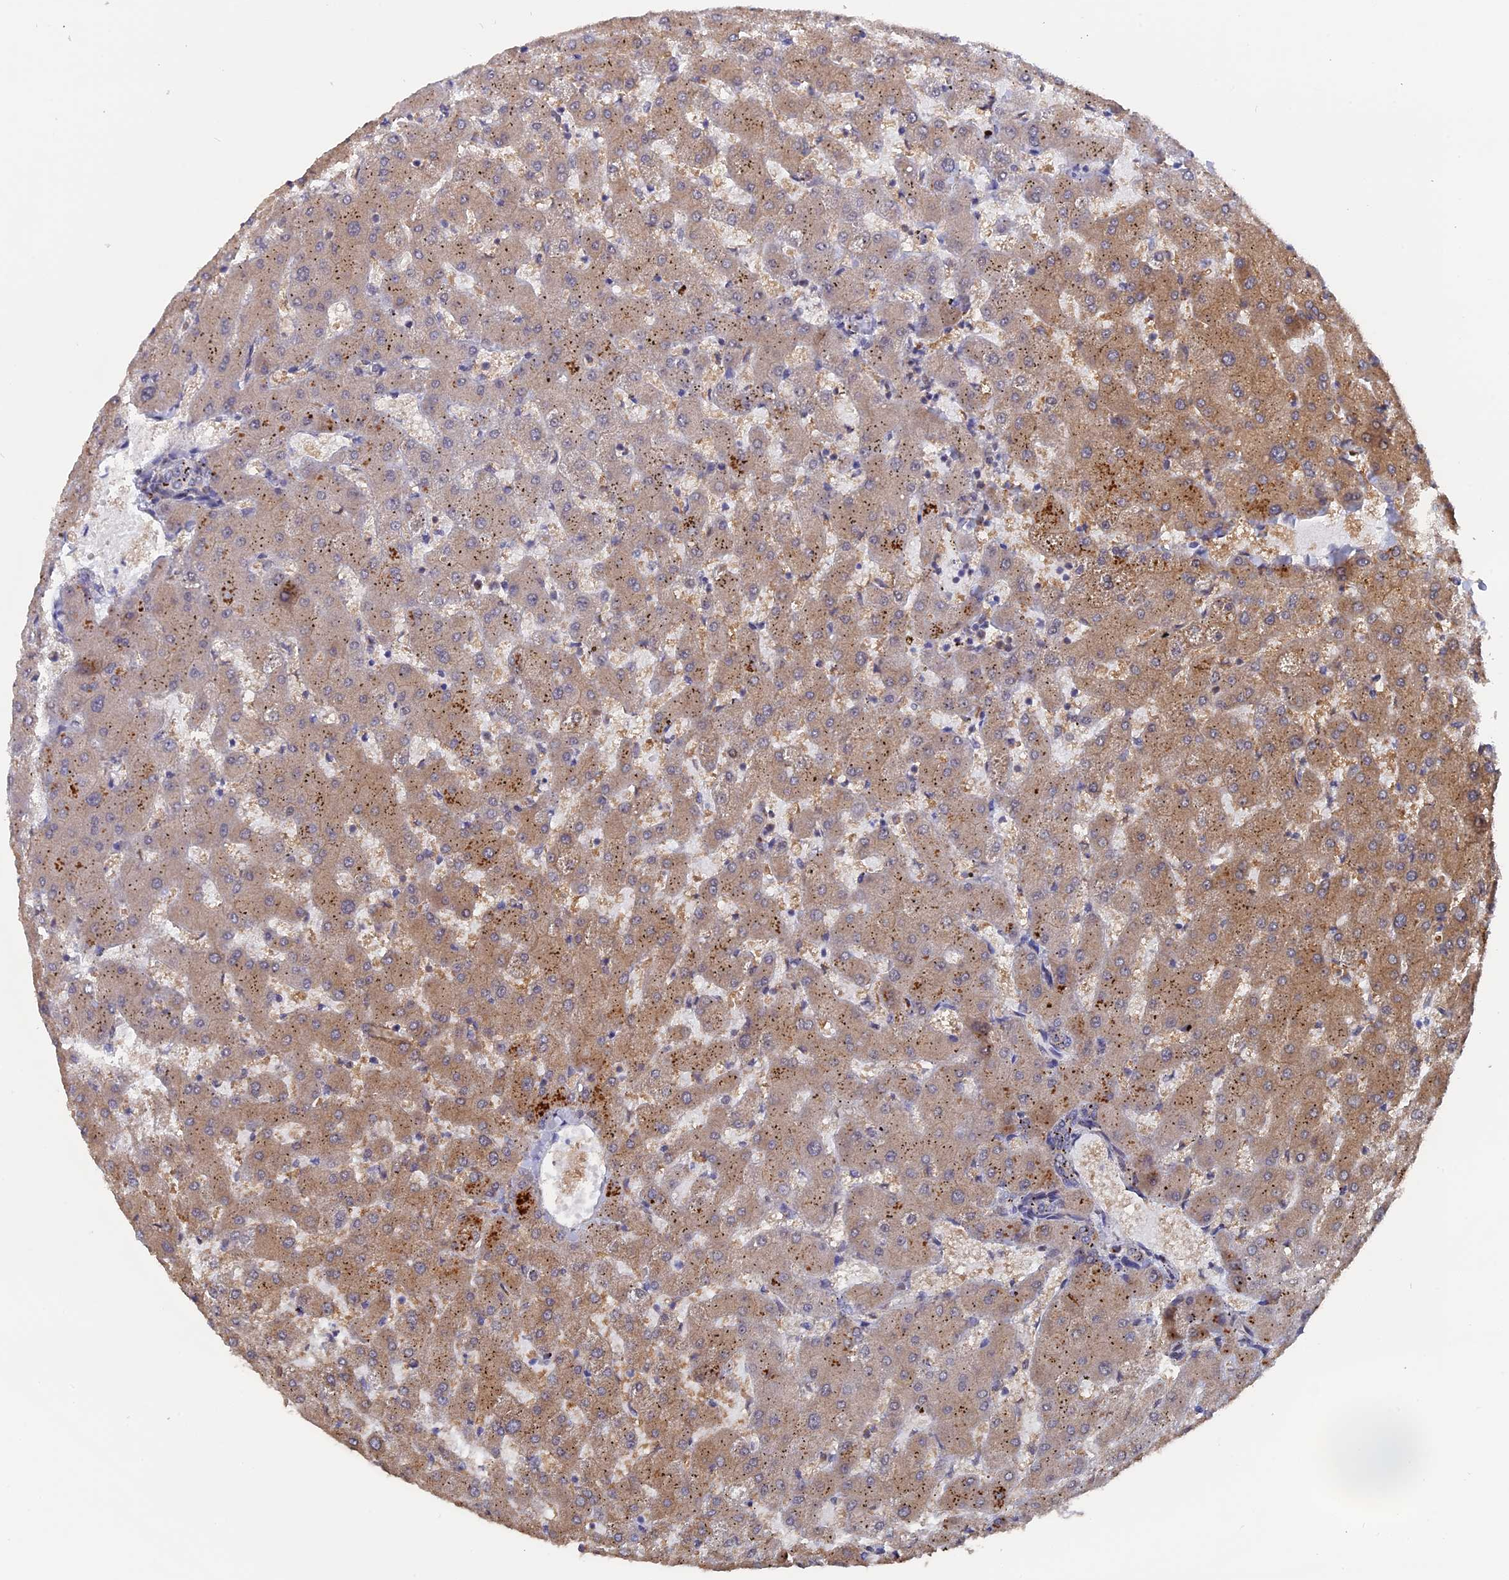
{"staining": {"intensity": "weak", "quantity": "25%-75%", "location": "cytoplasmic/membranous"}, "tissue": "liver", "cell_type": "Cholangiocytes", "image_type": "normal", "snomed": [{"axis": "morphology", "description": "Normal tissue, NOS"}, {"axis": "topography", "description": "Liver"}], "caption": "Liver was stained to show a protein in brown. There is low levels of weak cytoplasmic/membranous staining in approximately 25%-75% of cholangiocytes.", "gene": "NOSIP", "patient": {"sex": "female", "age": 63}}